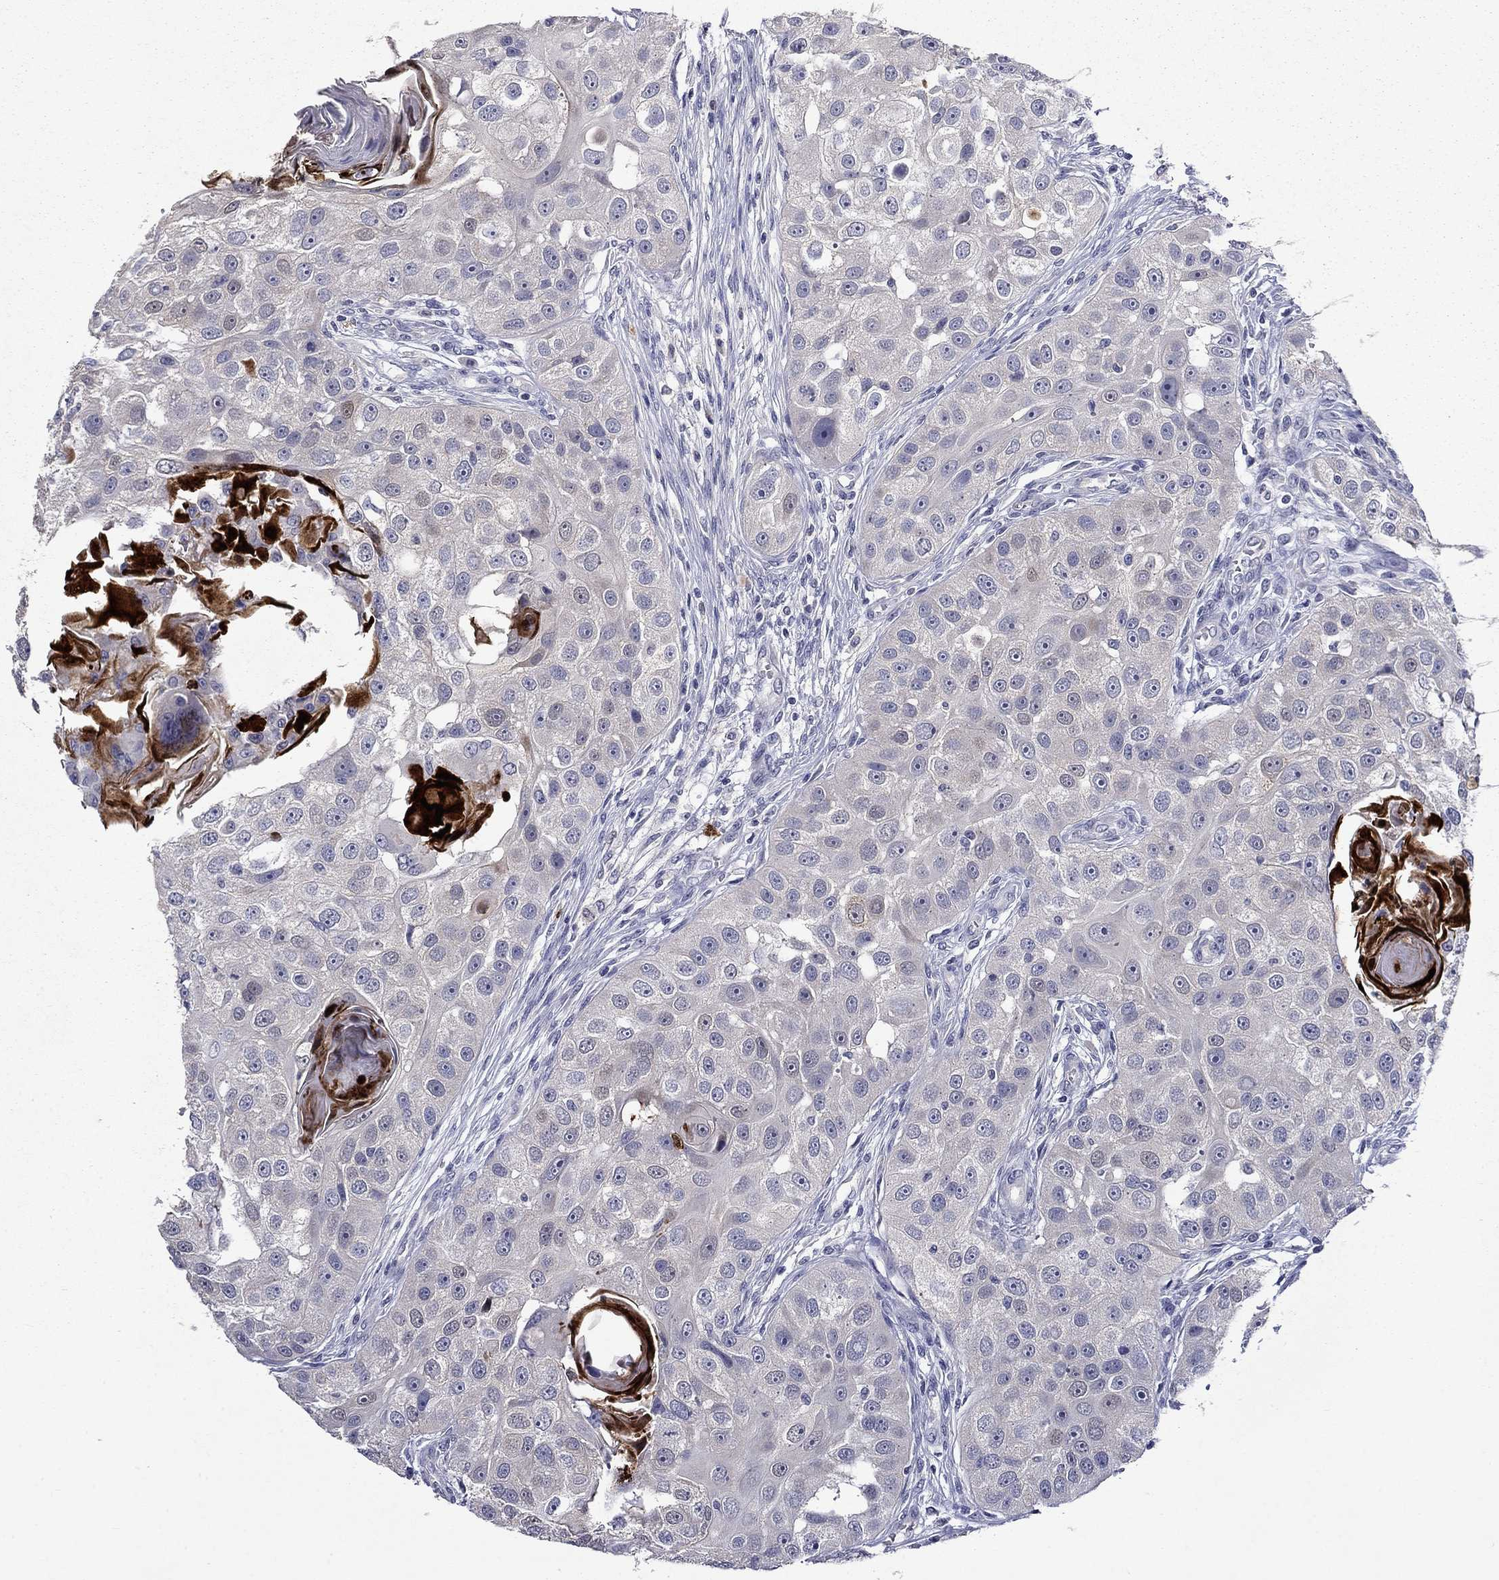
{"staining": {"intensity": "negative", "quantity": "none", "location": "none"}, "tissue": "head and neck cancer", "cell_type": "Tumor cells", "image_type": "cancer", "snomed": [{"axis": "morphology", "description": "Normal tissue, NOS"}, {"axis": "morphology", "description": "Squamous cell carcinoma, NOS"}, {"axis": "topography", "description": "Skeletal muscle"}, {"axis": "topography", "description": "Head-Neck"}], "caption": "Immunohistochemical staining of head and neck squamous cell carcinoma reveals no significant staining in tumor cells.", "gene": "IRF5", "patient": {"sex": "male", "age": 51}}